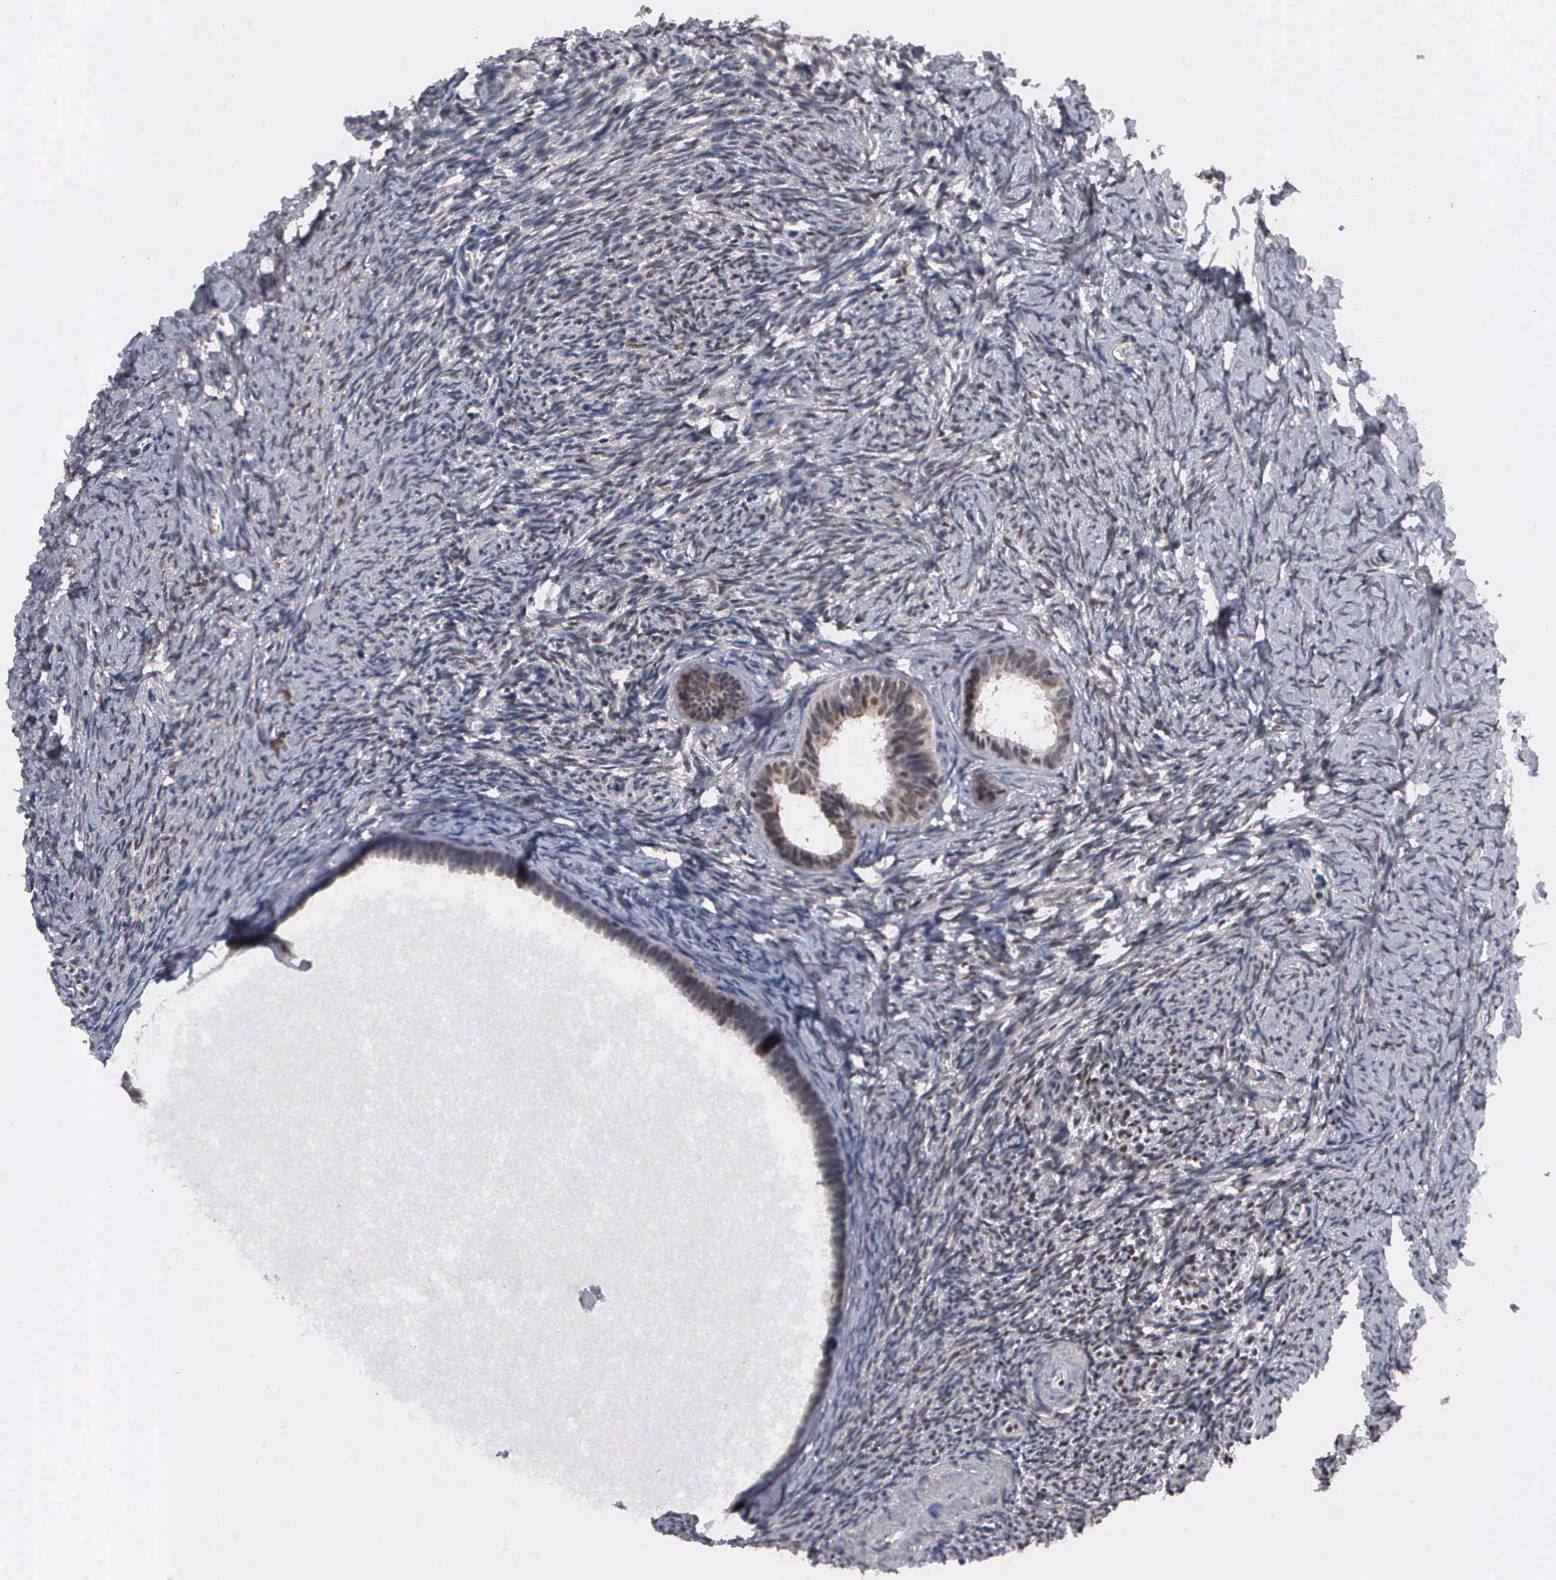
{"staining": {"intensity": "negative", "quantity": "none", "location": "none"}, "tissue": "ovary", "cell_type": "Ovarian stroma cells", "image_type": "normal", "snomed": [{"axis": "morphology", "description": "Normal tissue, NOS"}, {"axis": "topography", "description": "Ovary"}], "caption": "DAB immunohistochemical staining of normal ovary shows no significant positivity in ovarian stroma cells.", "gene": "ZBTB33", "patient": {"sex": "female", "age": 54}}